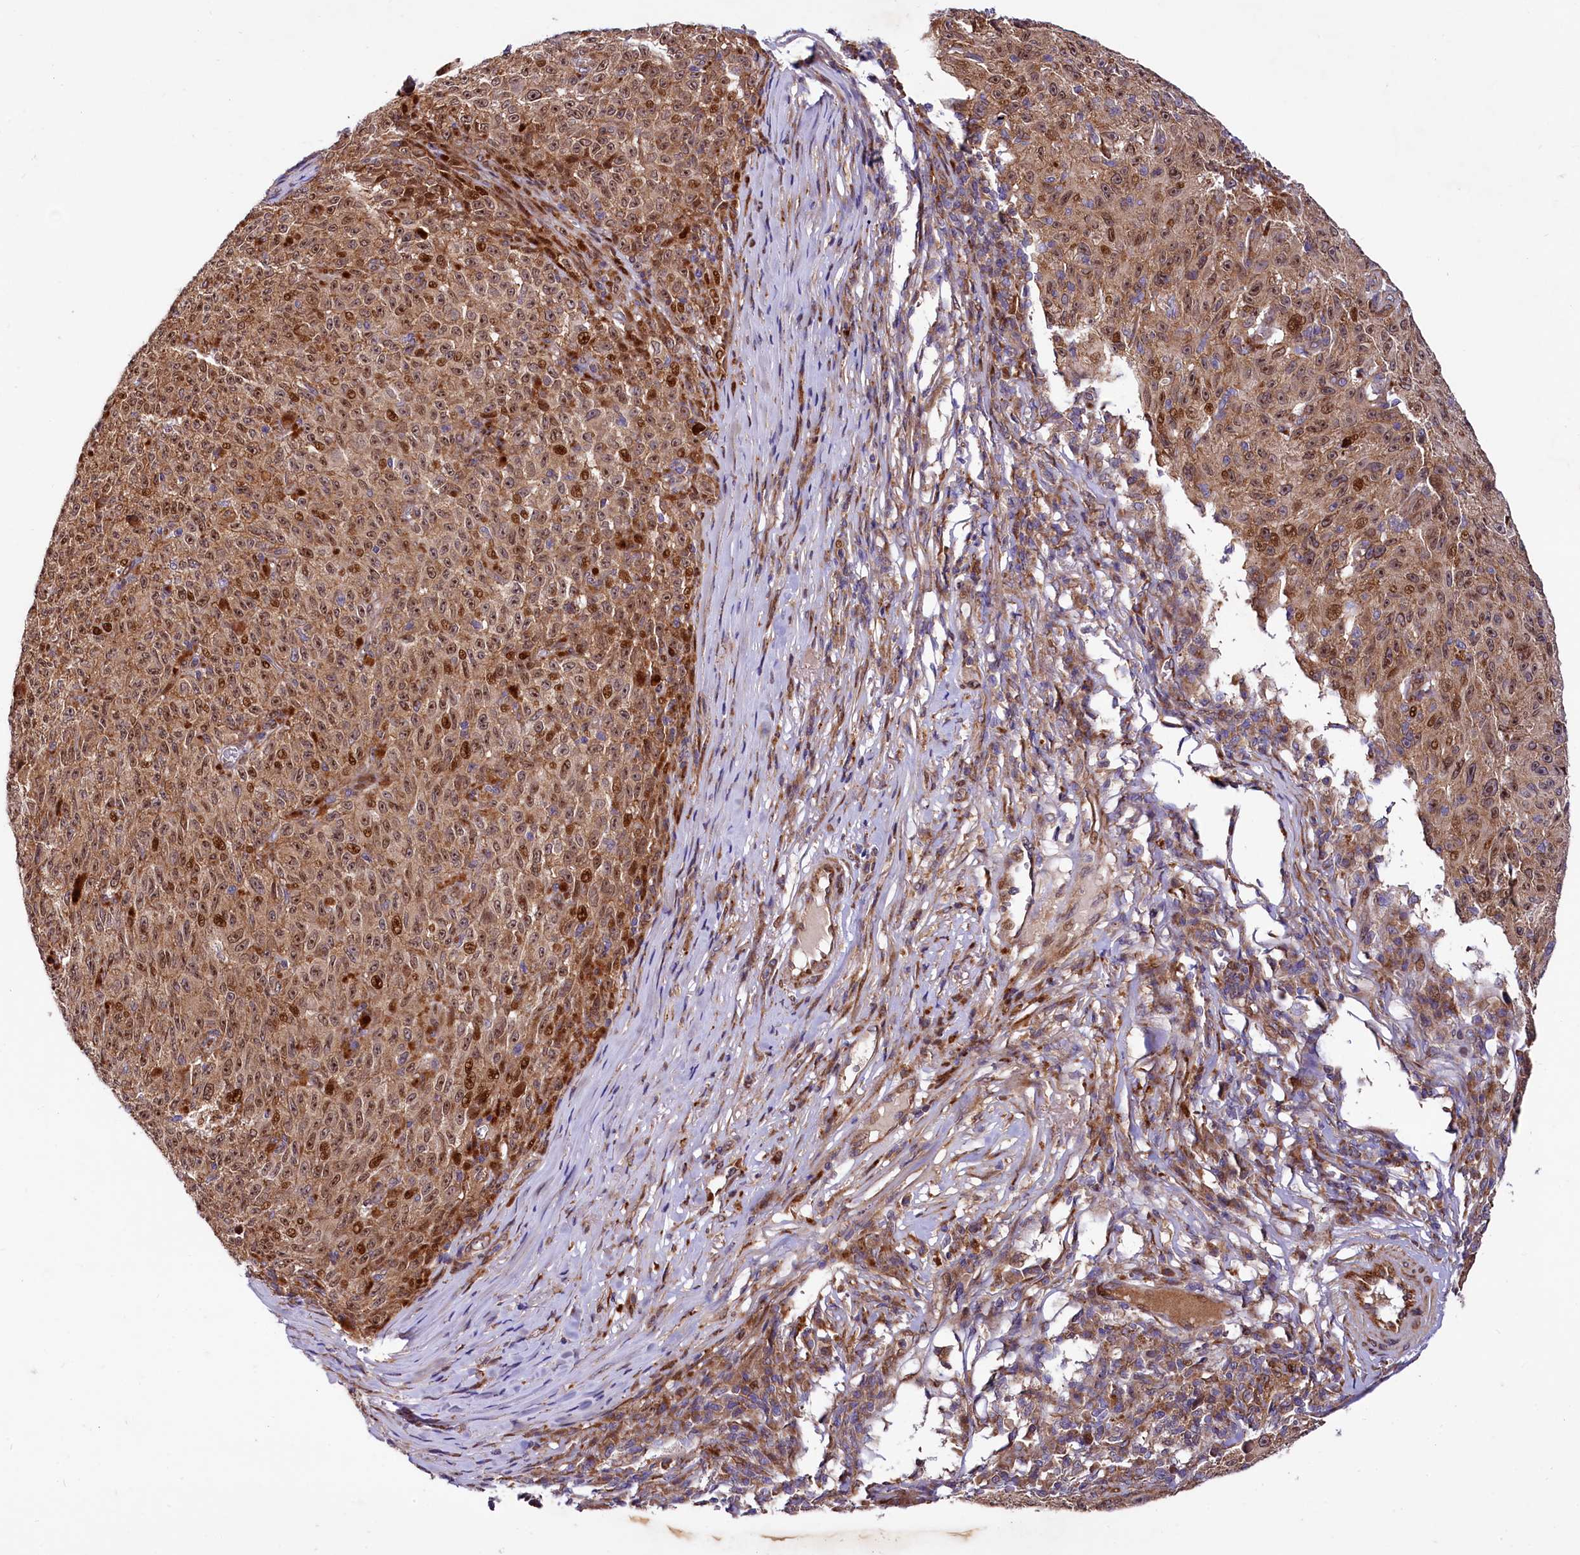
{"staining": {"intensity": "moderate", "quantity": ">75%", "location": "cytoplasmic/membranous,nuclear"}, "tissue": "melanoma", "cell_type": "Tumor cells", "image_type": "cancer", "snomed": [{"axis": "morphology", "description": "Malignant melanoma, NOS"}, {"axis": "topography", "description": "Skin"}], "caption": "An image of human melanoma stained for a protein exhibits moderate cytoplasmic/membranous and nuclear brown staining in tumor cells.", "gene": "PDZRN3", "patient": {"sex": "female", "age": 82}}